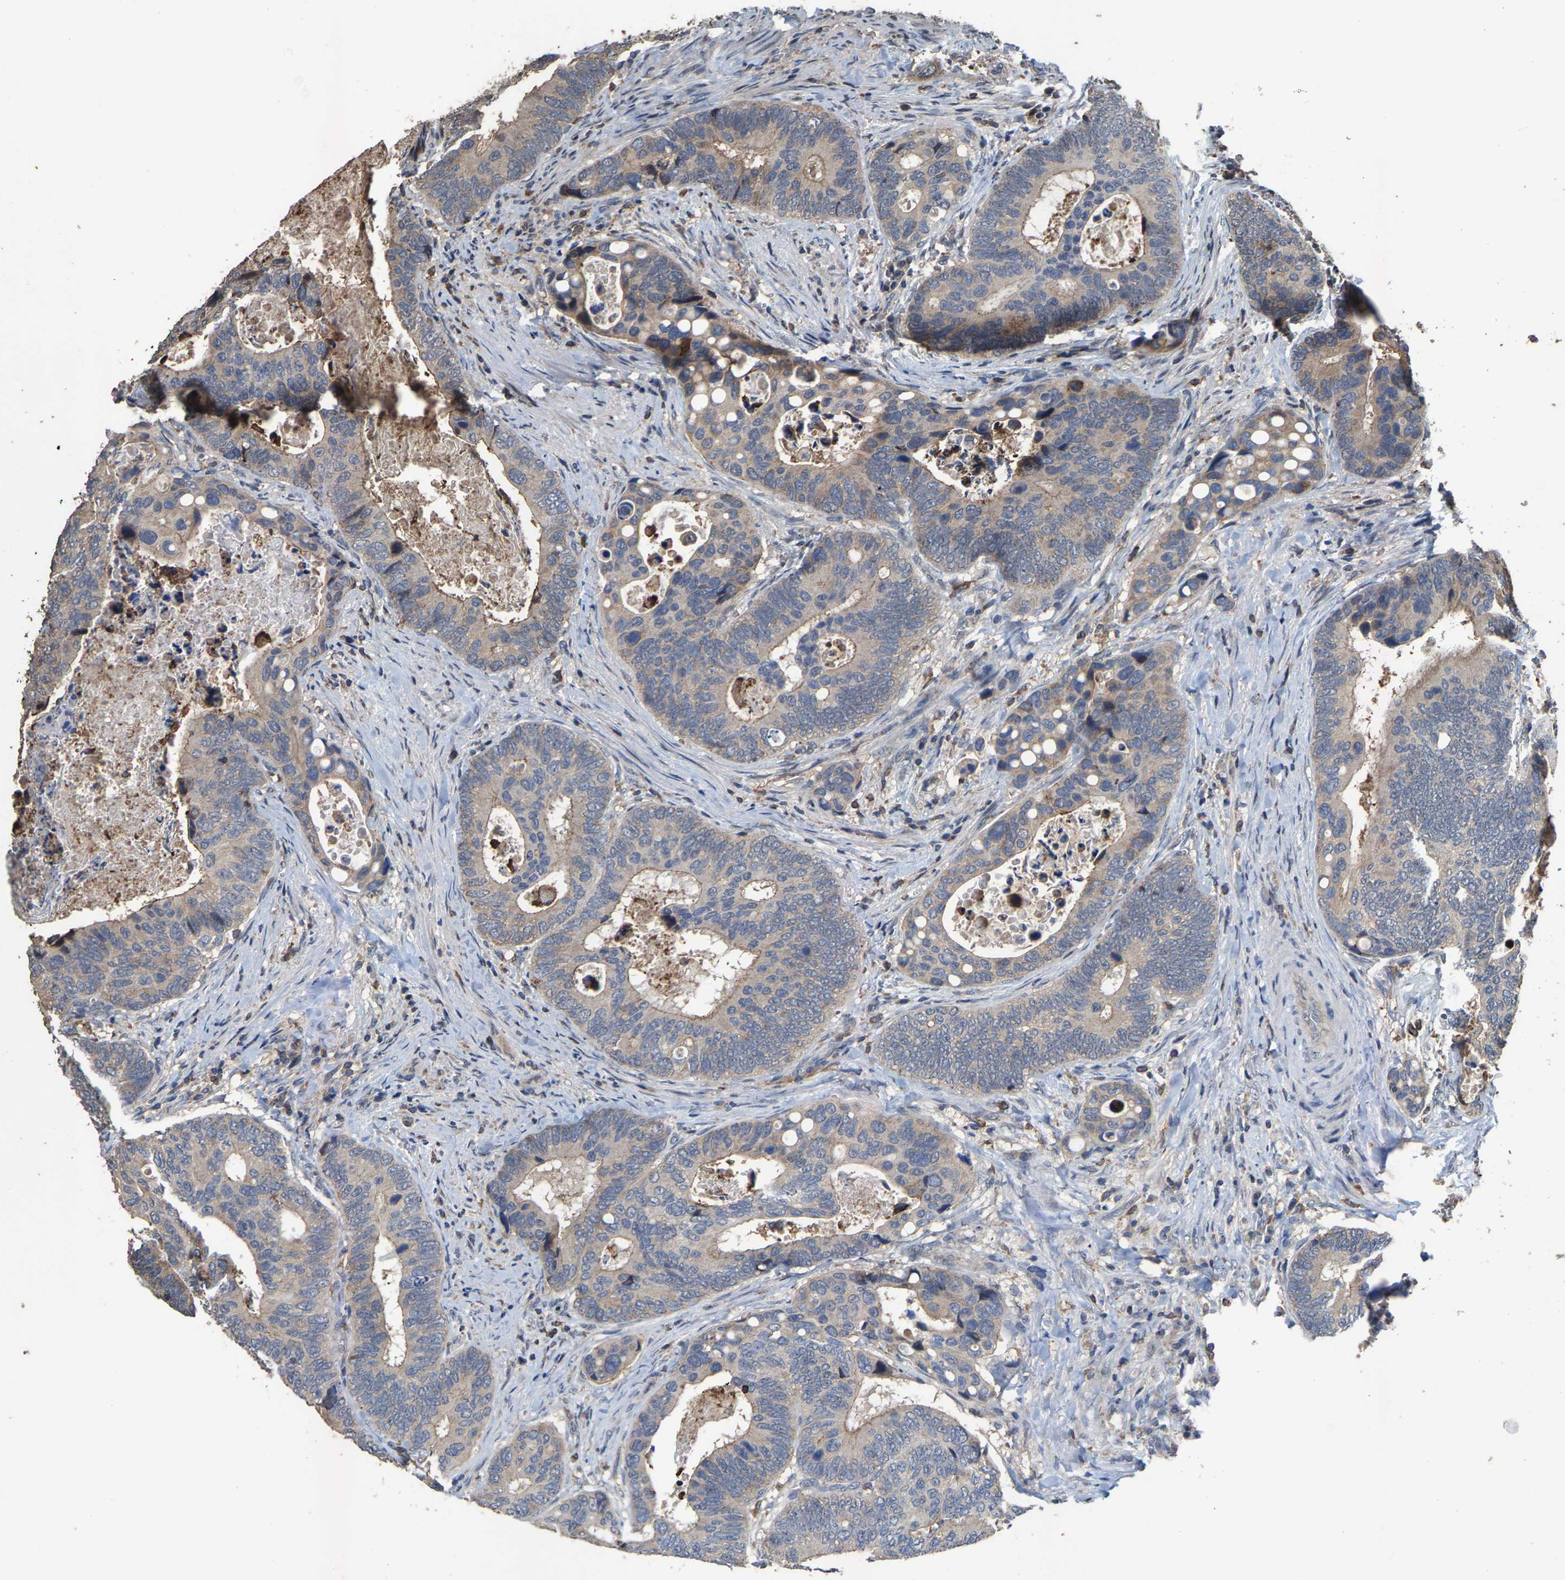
{"staining": {"intensity": "weak", "quantity": "25%-75%", "location": "cytoplasmic/membranous"}, "tissue": "colorectal cancer", "cell_type": "Tumor cells", "image_type": "cancer", "snomed": [{"axis": "morphology", "description": "Inflammation, NOS"}, {"axis": "morphology", "description": "Adenocarcinoma, NOS"}, {"axis": "topography", "description": "Colon"}], "caption": "Approximately 25%-75% of tumor cells in colorectal cancer (adenocarcinoma) exhibit weak cytoplasmic/membranous protein expression as visualized by brown immunohistochemical staining.", "gene": "TDRKH", "patient": {"sex": "male", "age": 72}}